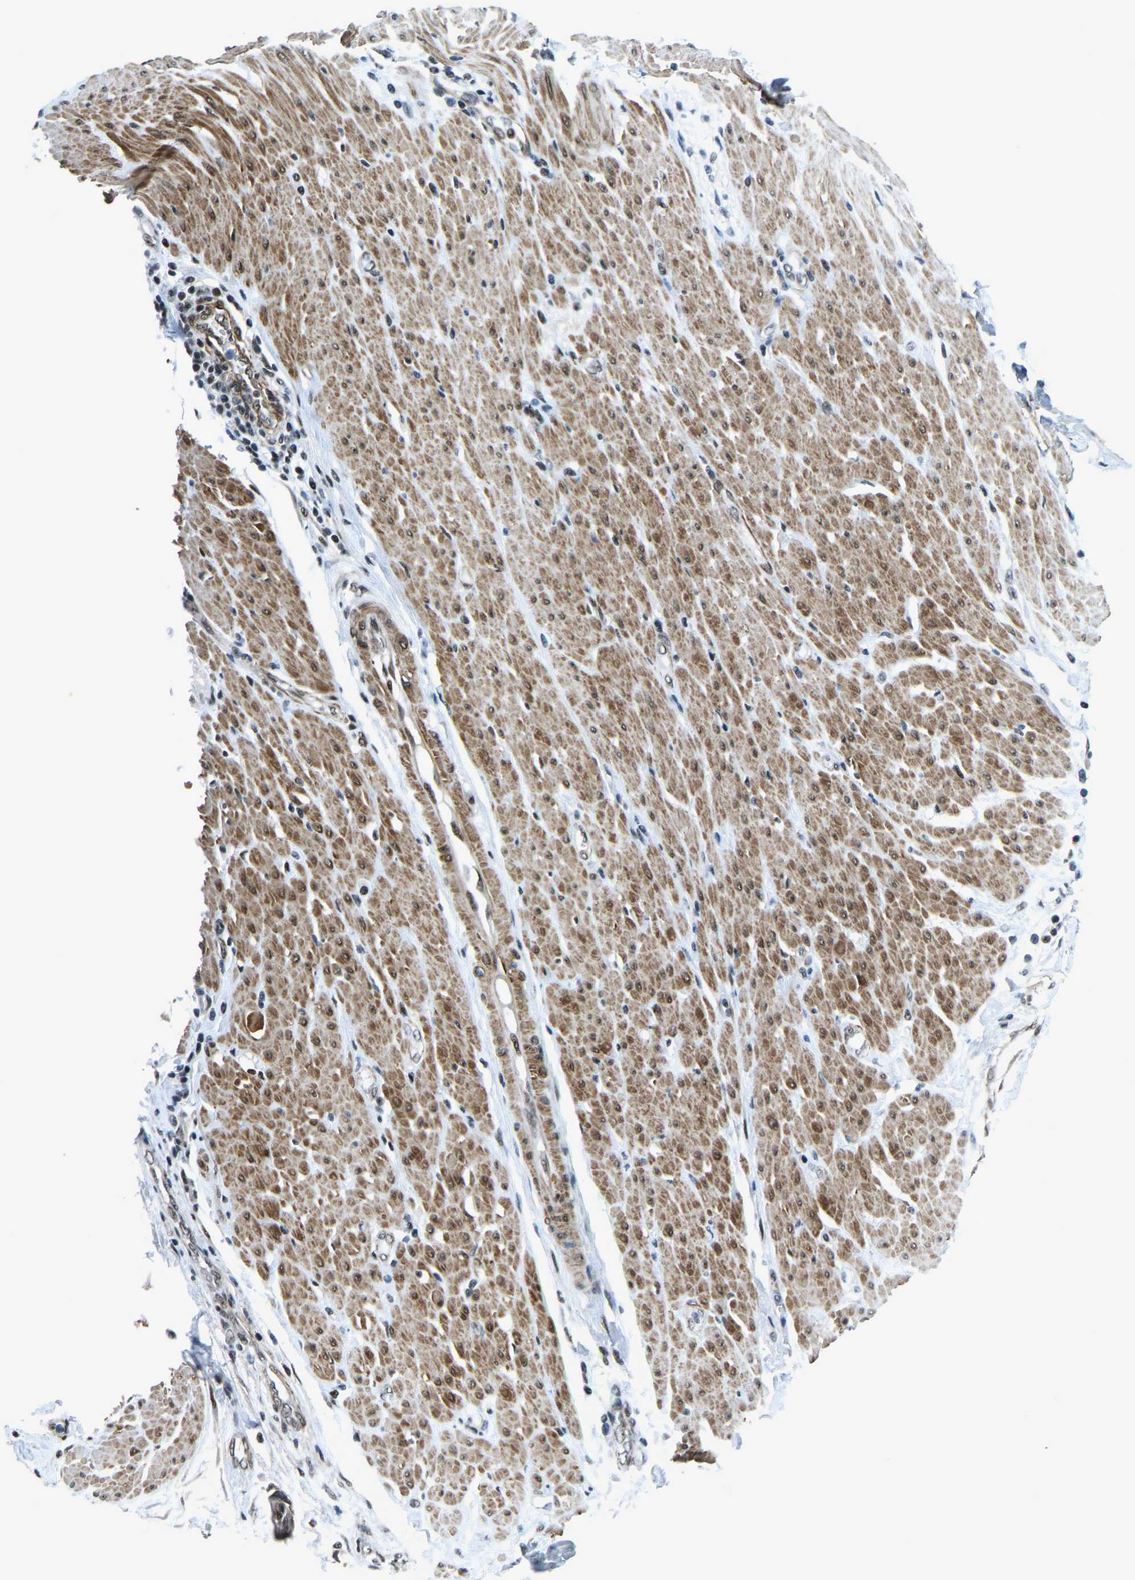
{"staining": {"intensity": "weak", "quantity": "25%-75%", "location": "nuclear"}, "tissue": "adipose tissue", "cell_type": "Adipocytes", "image_type": "normal", "snomed": [{"axis": "morphology", "description": "Normal tissue, NOS"}, {"axis": "morphology", "description": "Adenocarcinoma, NOS"}, {"axis": "topography", "description": "Duodenum"}, {"axis": "topography", "description": "Peripheral nerve tissue"}], "caption": "Weak nuclear protein positivity is seen in approximately 25%-75% of adipocytes in adipose tissue.", "gene": "PRCC", "patient": {"sex": "female", "age": 60}}